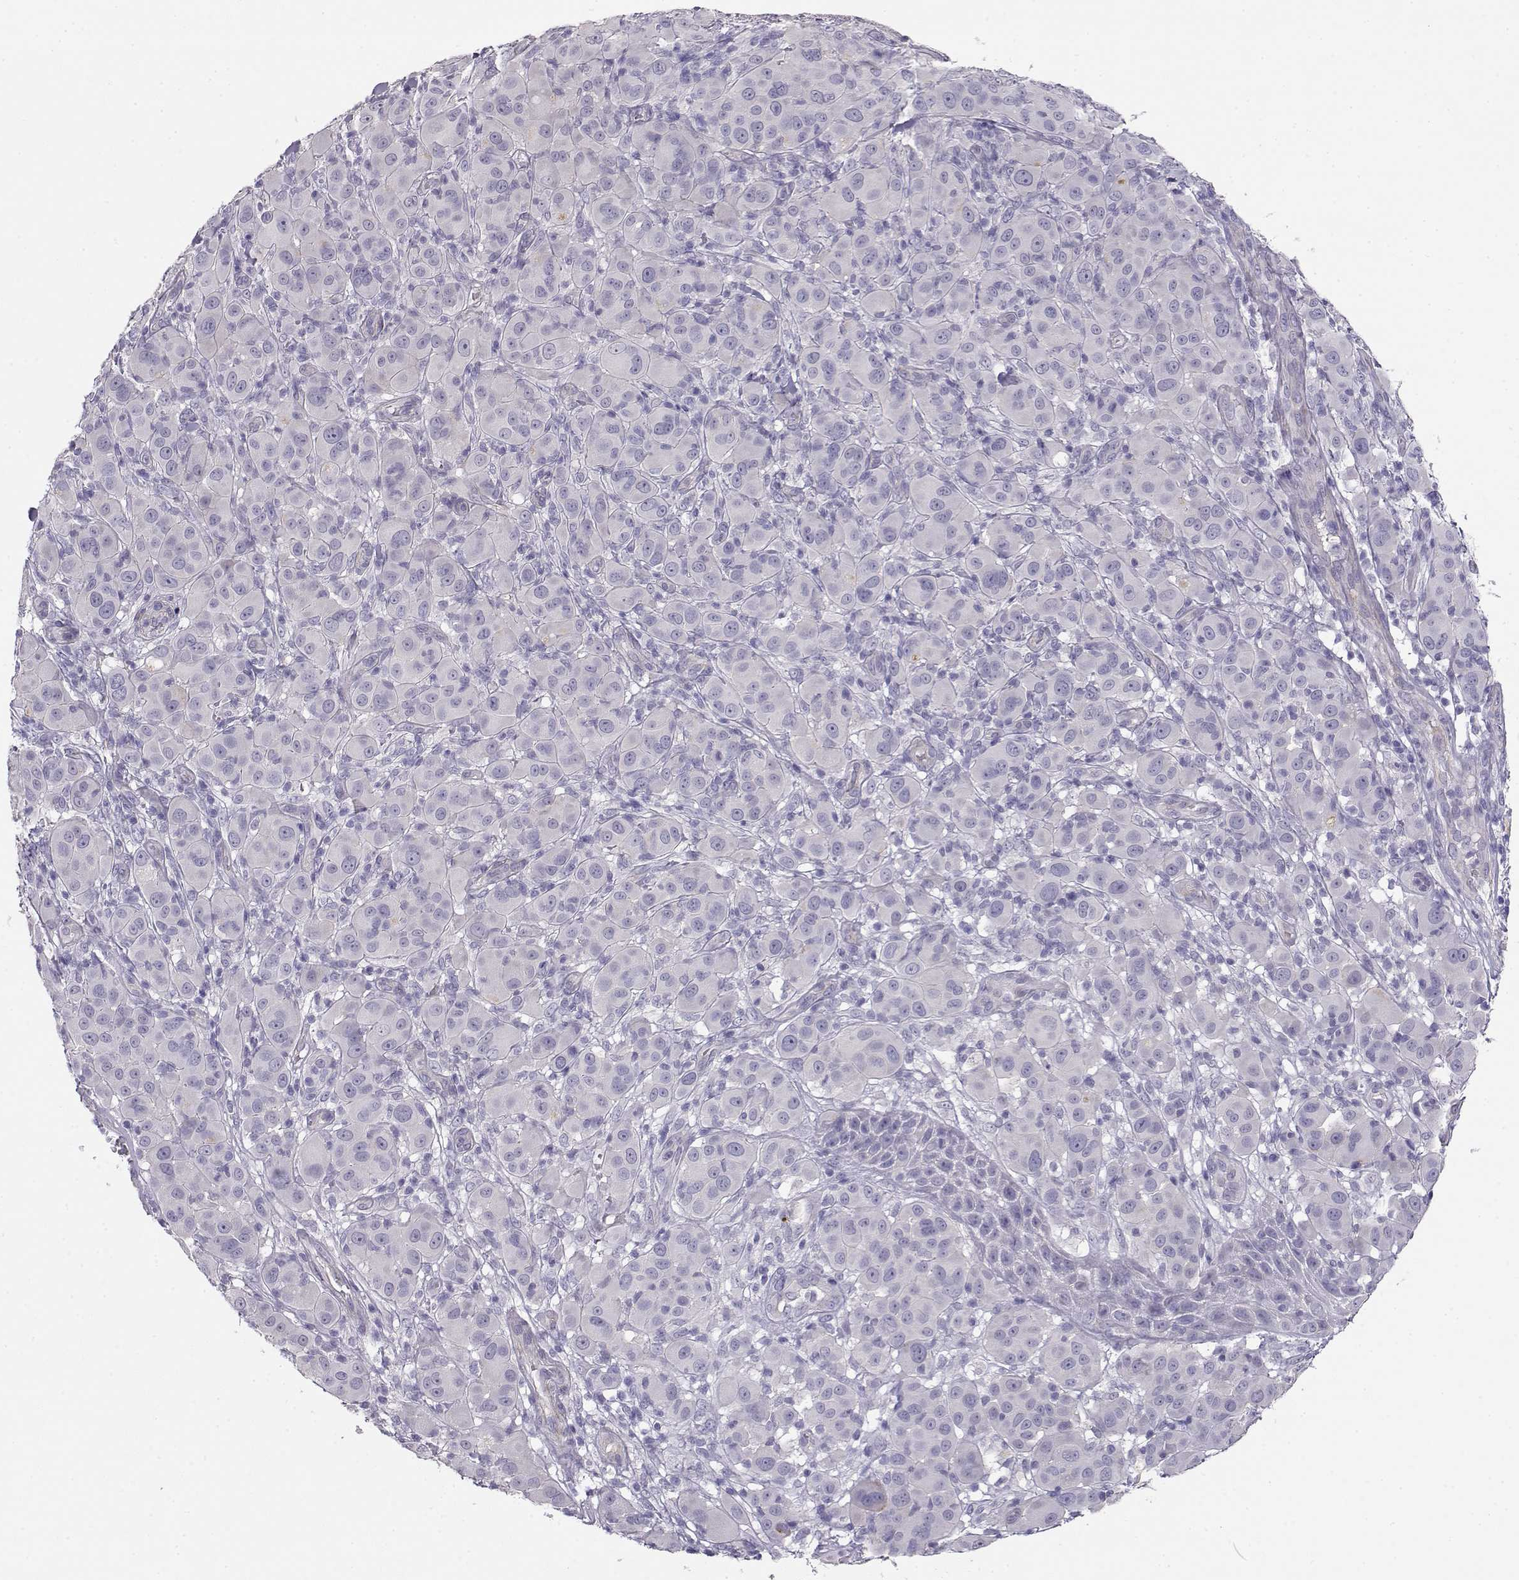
{"staining": {"intensity": "negative", "quantity": "none", "location": "none"}, "tissue": "melanoma", "cell_type": "Tumor cells", "image_type": "cancer", "snomed": [{"axis": "morphology", "description": "Malignant melanoma, NOS"}, {"axis": "topography", "description": "Skin"}], "caption": "The immunohistochemistry histopathology image has no significant expression in tumor cells of malignant melanoma tissue.", "gene": "ENDOU", "patient": {"sex": "female", "age": 87}}